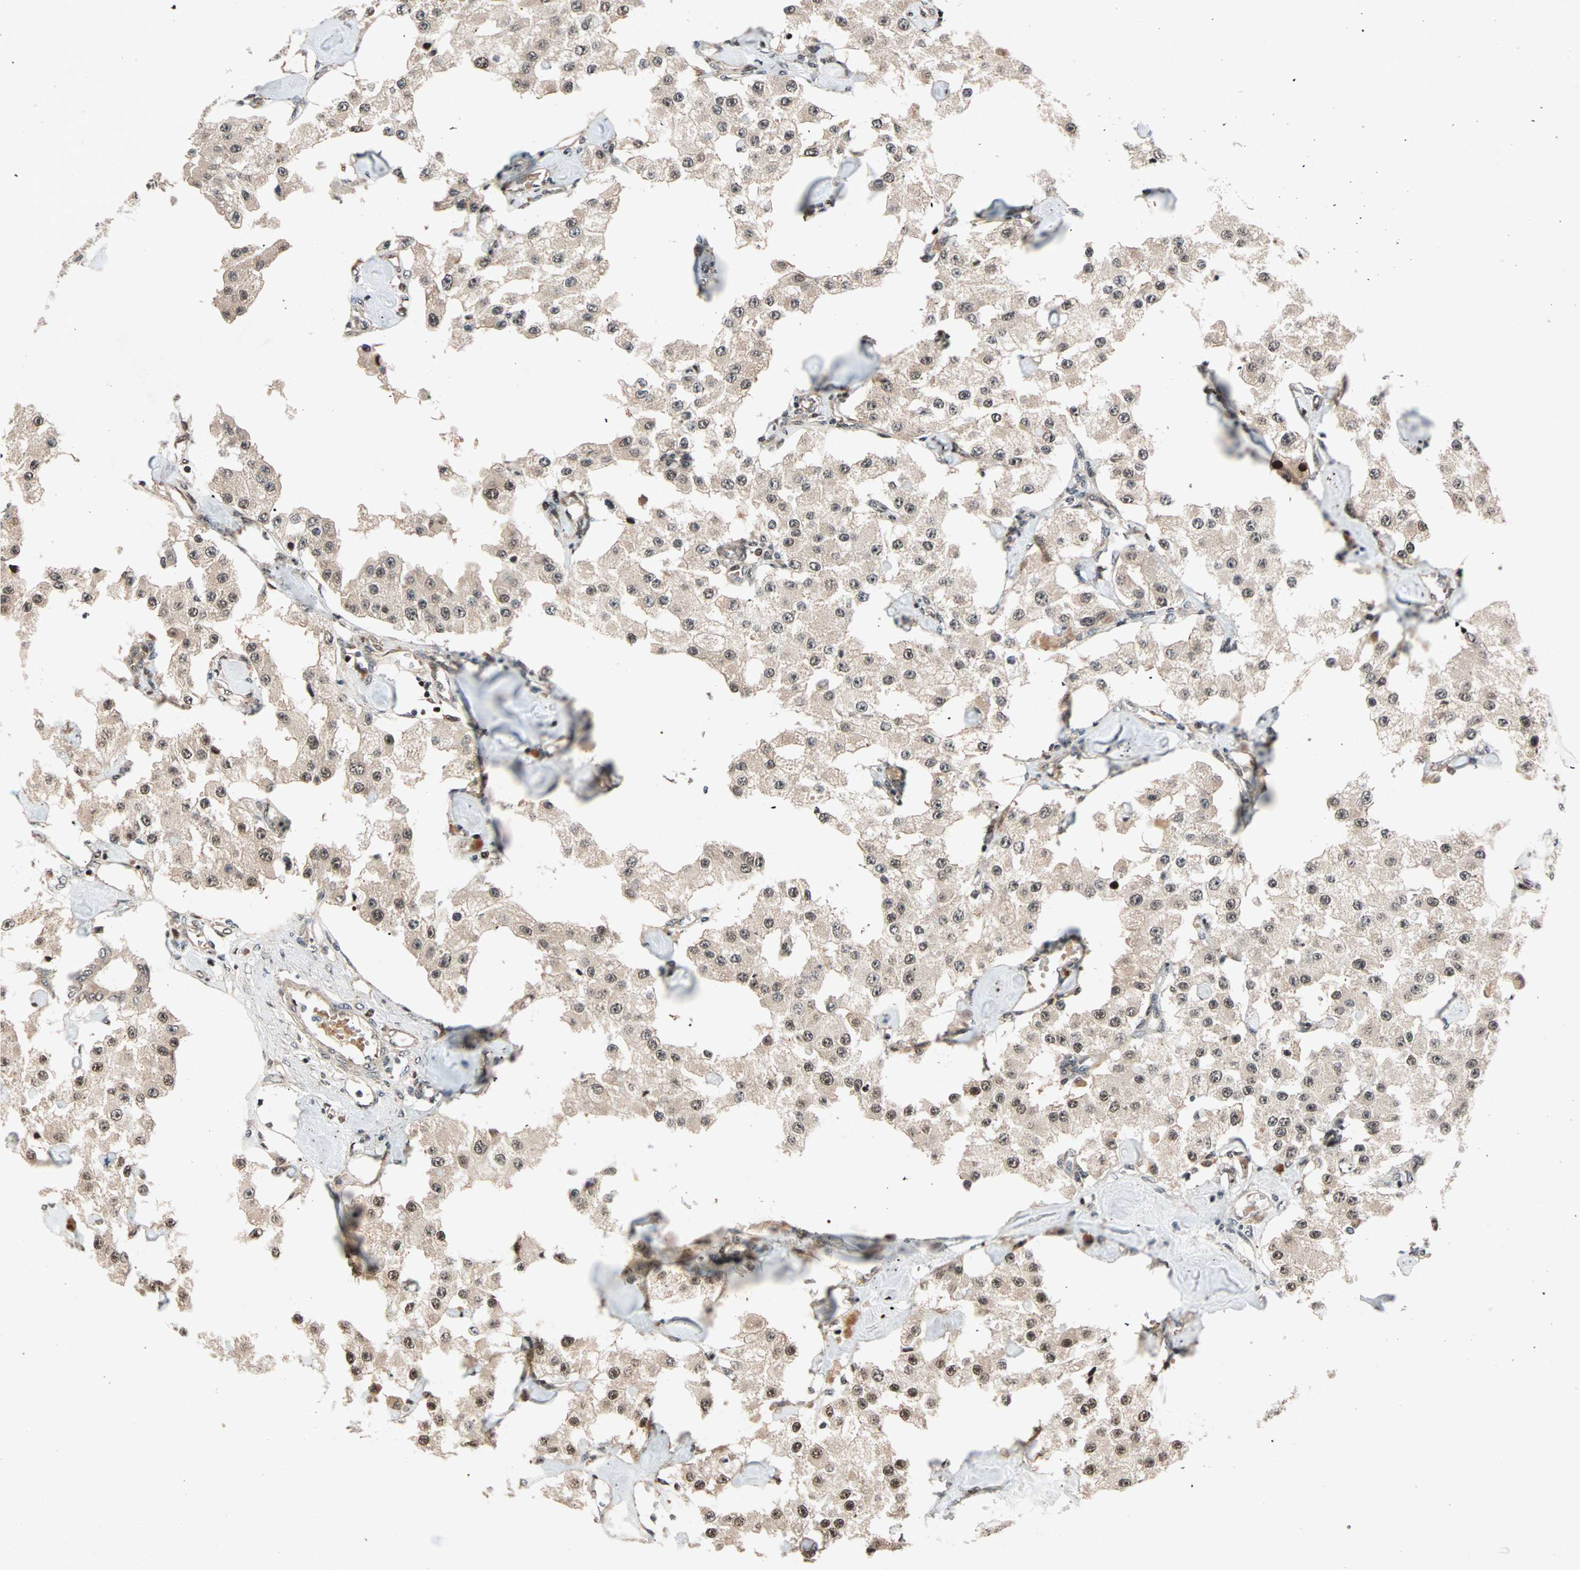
{"staining": {"intensity": "weak", "quantity": ">75%", "location": "cytoplasmic/membranous,nuclear"}, "tissue": "carcinoid", "cell_type": "Tumor cells", "image_type": "cancer", "snomed": [{"axis": "morphology", "description": "Carcinoid, malignant, NOS"}, {"axis": "topography", "description": "Pancreas"}], "caption": "Protein staining displays weak cytoplasmic/membranous and nuclear positivity in approximately >75% of tumor cells in carcinoid (malignant). The staining was performed using DAB to visualize the protein expression in brown, while the nuclei were stained in blue with hematoxylin (Magnification: 20x).", "gene": "HECW1", "patient": {"sex": "male", "age": 41}}